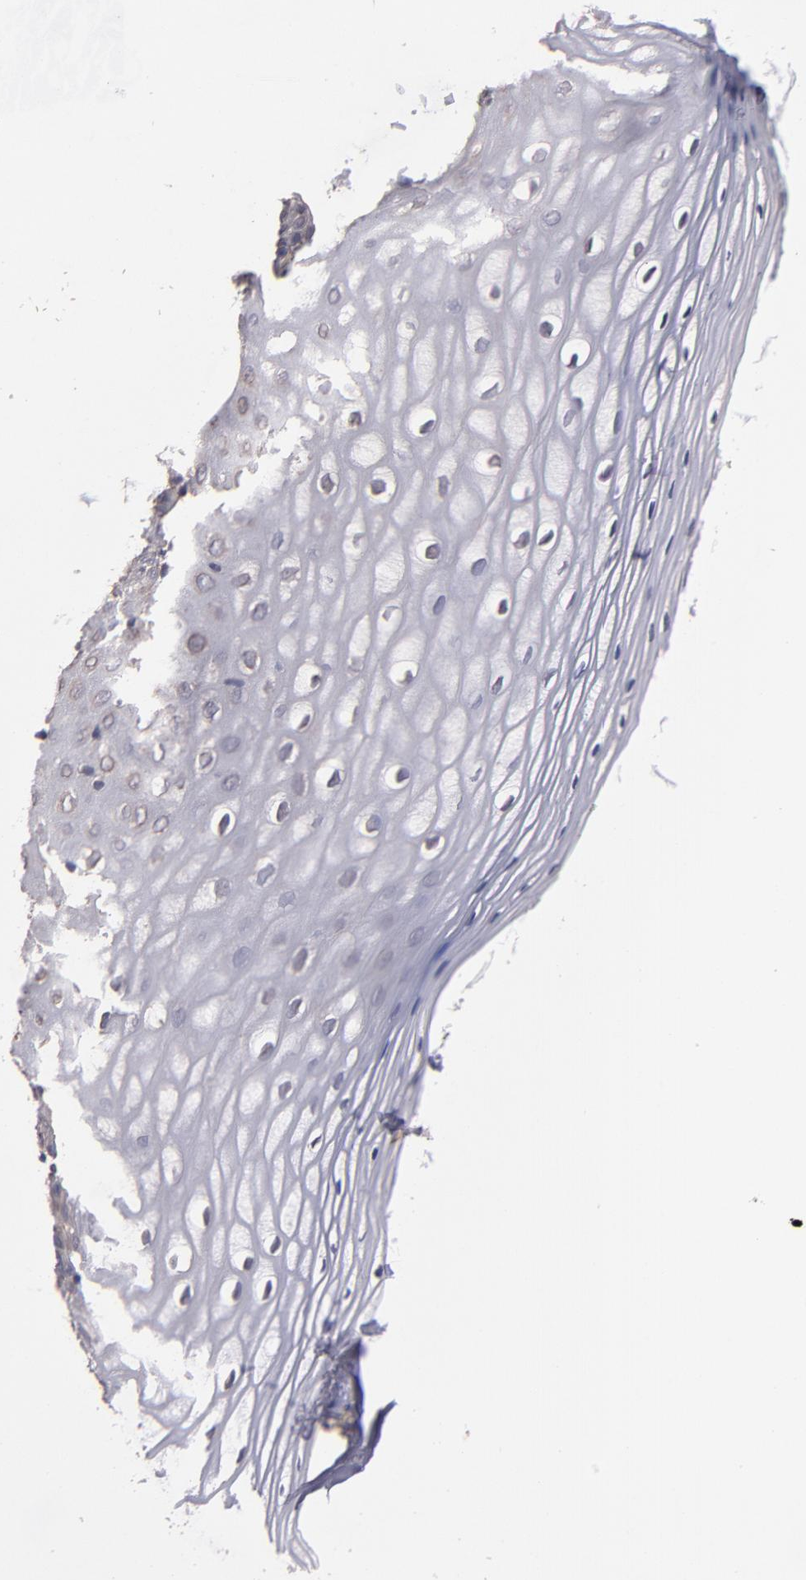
{"staining": {"intensity": "weak", "quantity": "<25%", "location": "cytoplasmic/membranous"}, "tissue": "vagina", "cell_type": "Squamous epithelial cells", "image_type": "normal", "snomed": [{"axis": "morphology", "description": "Normal tissue, NOS"}, {"axis": "topography", "description": "Vagina"}], "caption": "Vagina was stained to show a protein in brown. There is no significant positivity in squamous epithelial cells. (DAB immunohistochemistry (IHC) with hematoxylin counter stain).", "gene": "CTSO", "patient": {"sex": "female", "age": 55}}